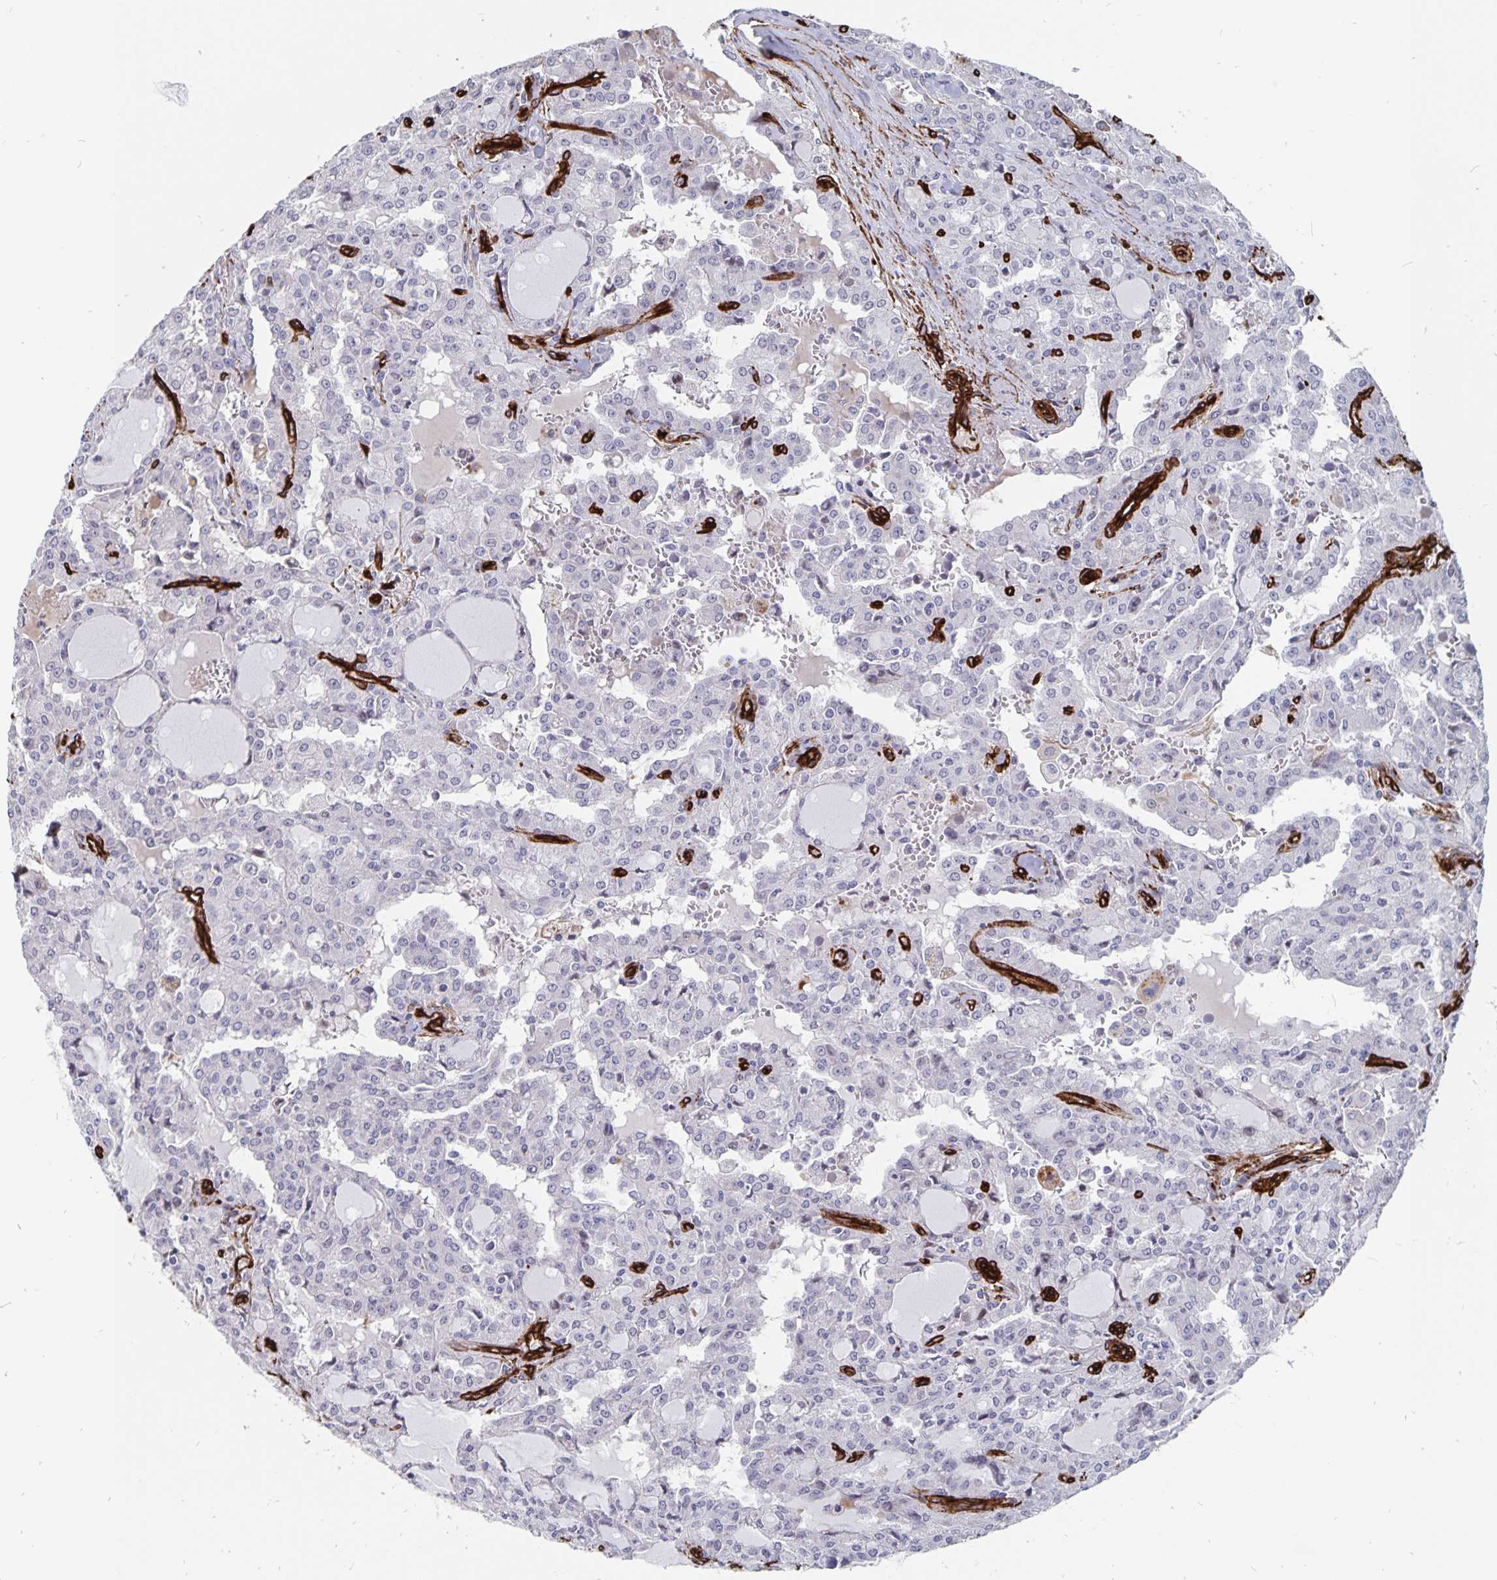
{"staining": {"intensity": "negative", "quantity": "none", "location": "none"}, "tissue": "head and neck cancer", "cell_type": "Tumor cells", "image_type": "cancer", "snomed": [{"axis": "morphology", "description": "Adenocarcinoma, NOS"}, {"axis": "topography", "description": "Head-Neck"}], "caption": "There is no significant positivity in tumor cells of adenocarcinoma (head and neck).", "gene": "DCHS2", "patient": {"sex": "male", "age": 64}}